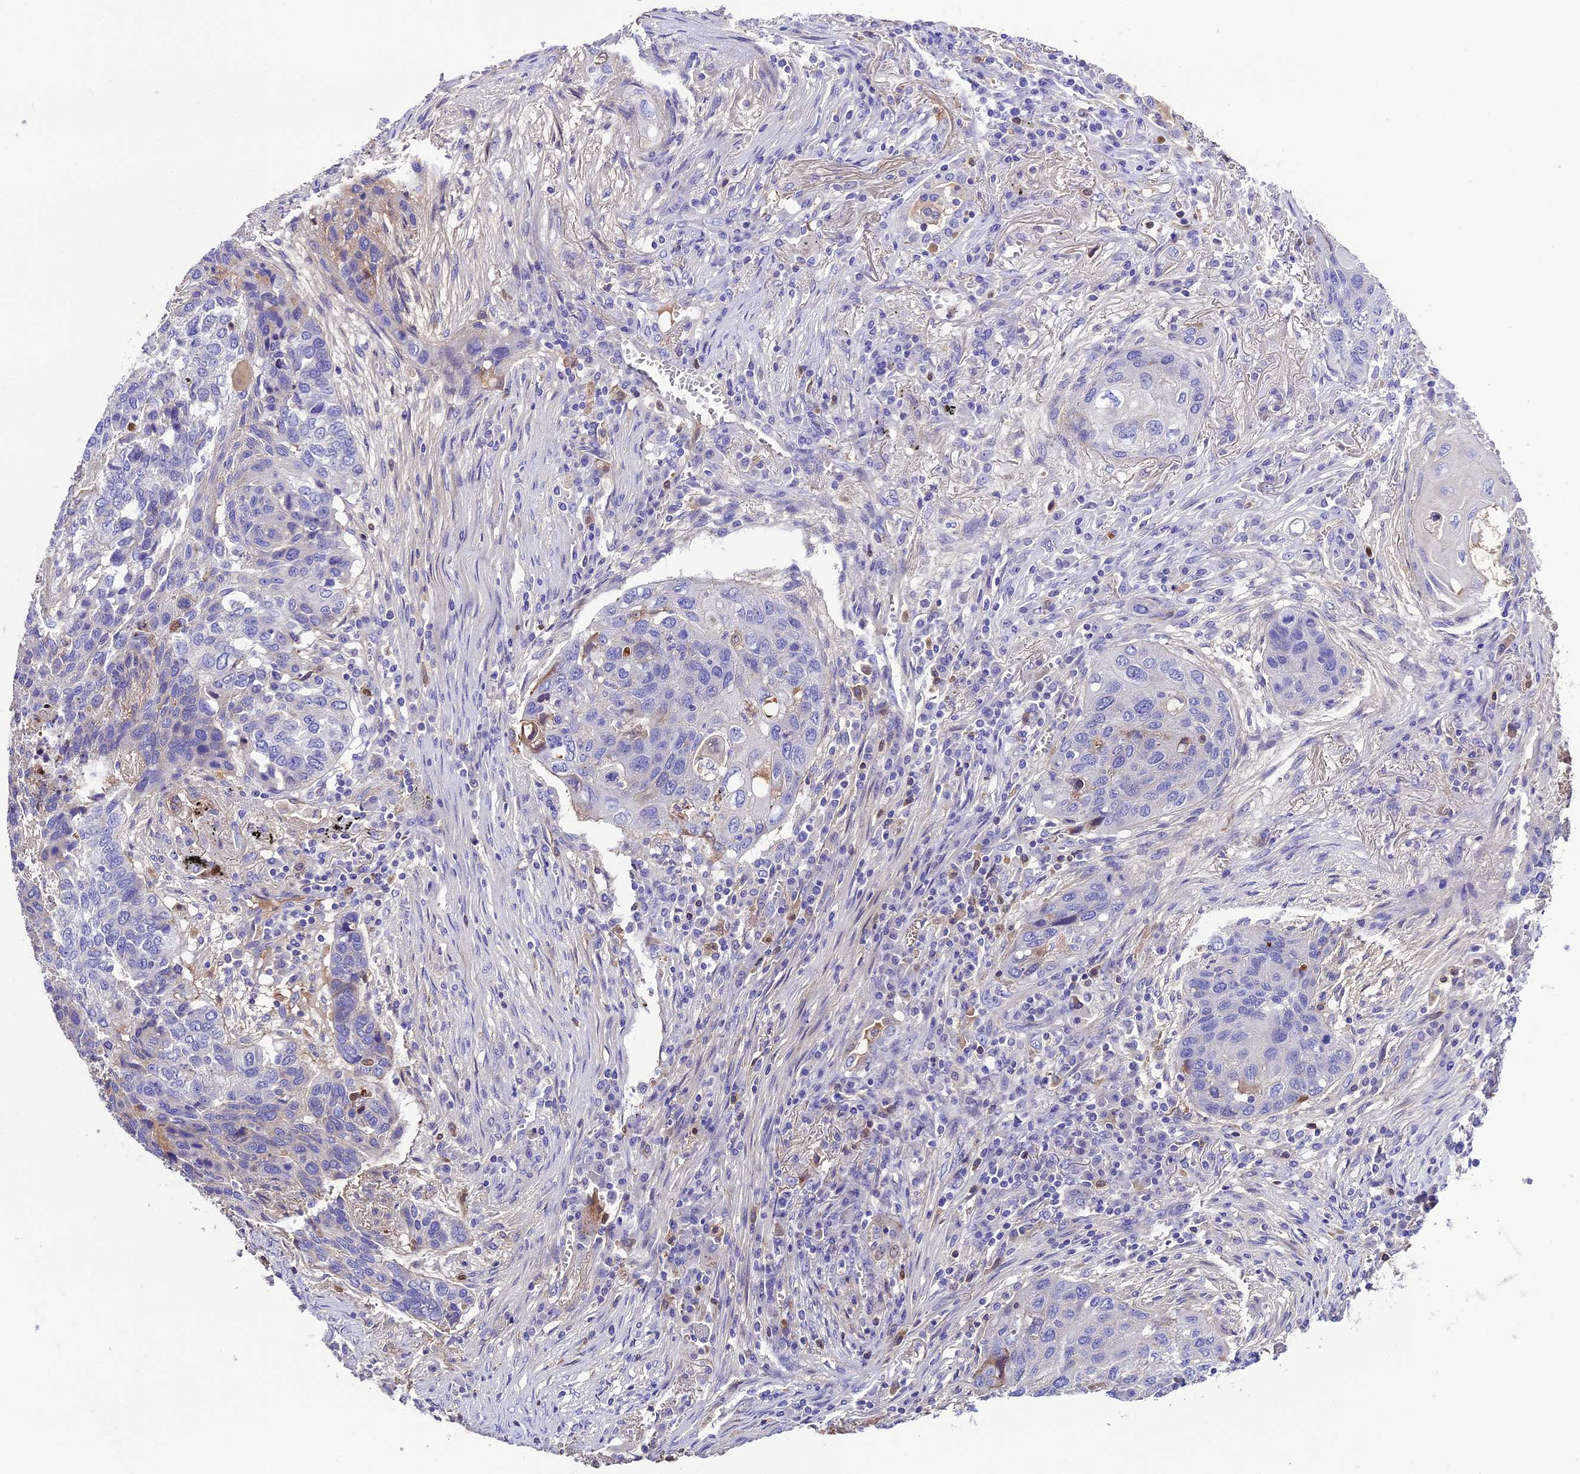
{"staining": {"intensity": "negative", "quantity": "none", "location": "none"}, "tissue": "lung cancer", "cell_type": "Tumor cells", "image_type": "cancer", "snomed": [{"axis": "morphology", "description": "Squamous cell carcinoma, NOS"}, {"axis": "topography", "description": "Lung"}], "caption": "High magnification brightfield microscopy of lung cancer (squamous cell carcinoma) stained with DAB (brown) and counterstained with hematoxylin (blue): tumor cells show no significant positivity. (DAB (3,3'-diaminobenzidine) immunohistochemistry (IHC) with hematoxylin counter stain).", "gene": "TCP11L2", "patient": {"sex": "female", "age": 63}}